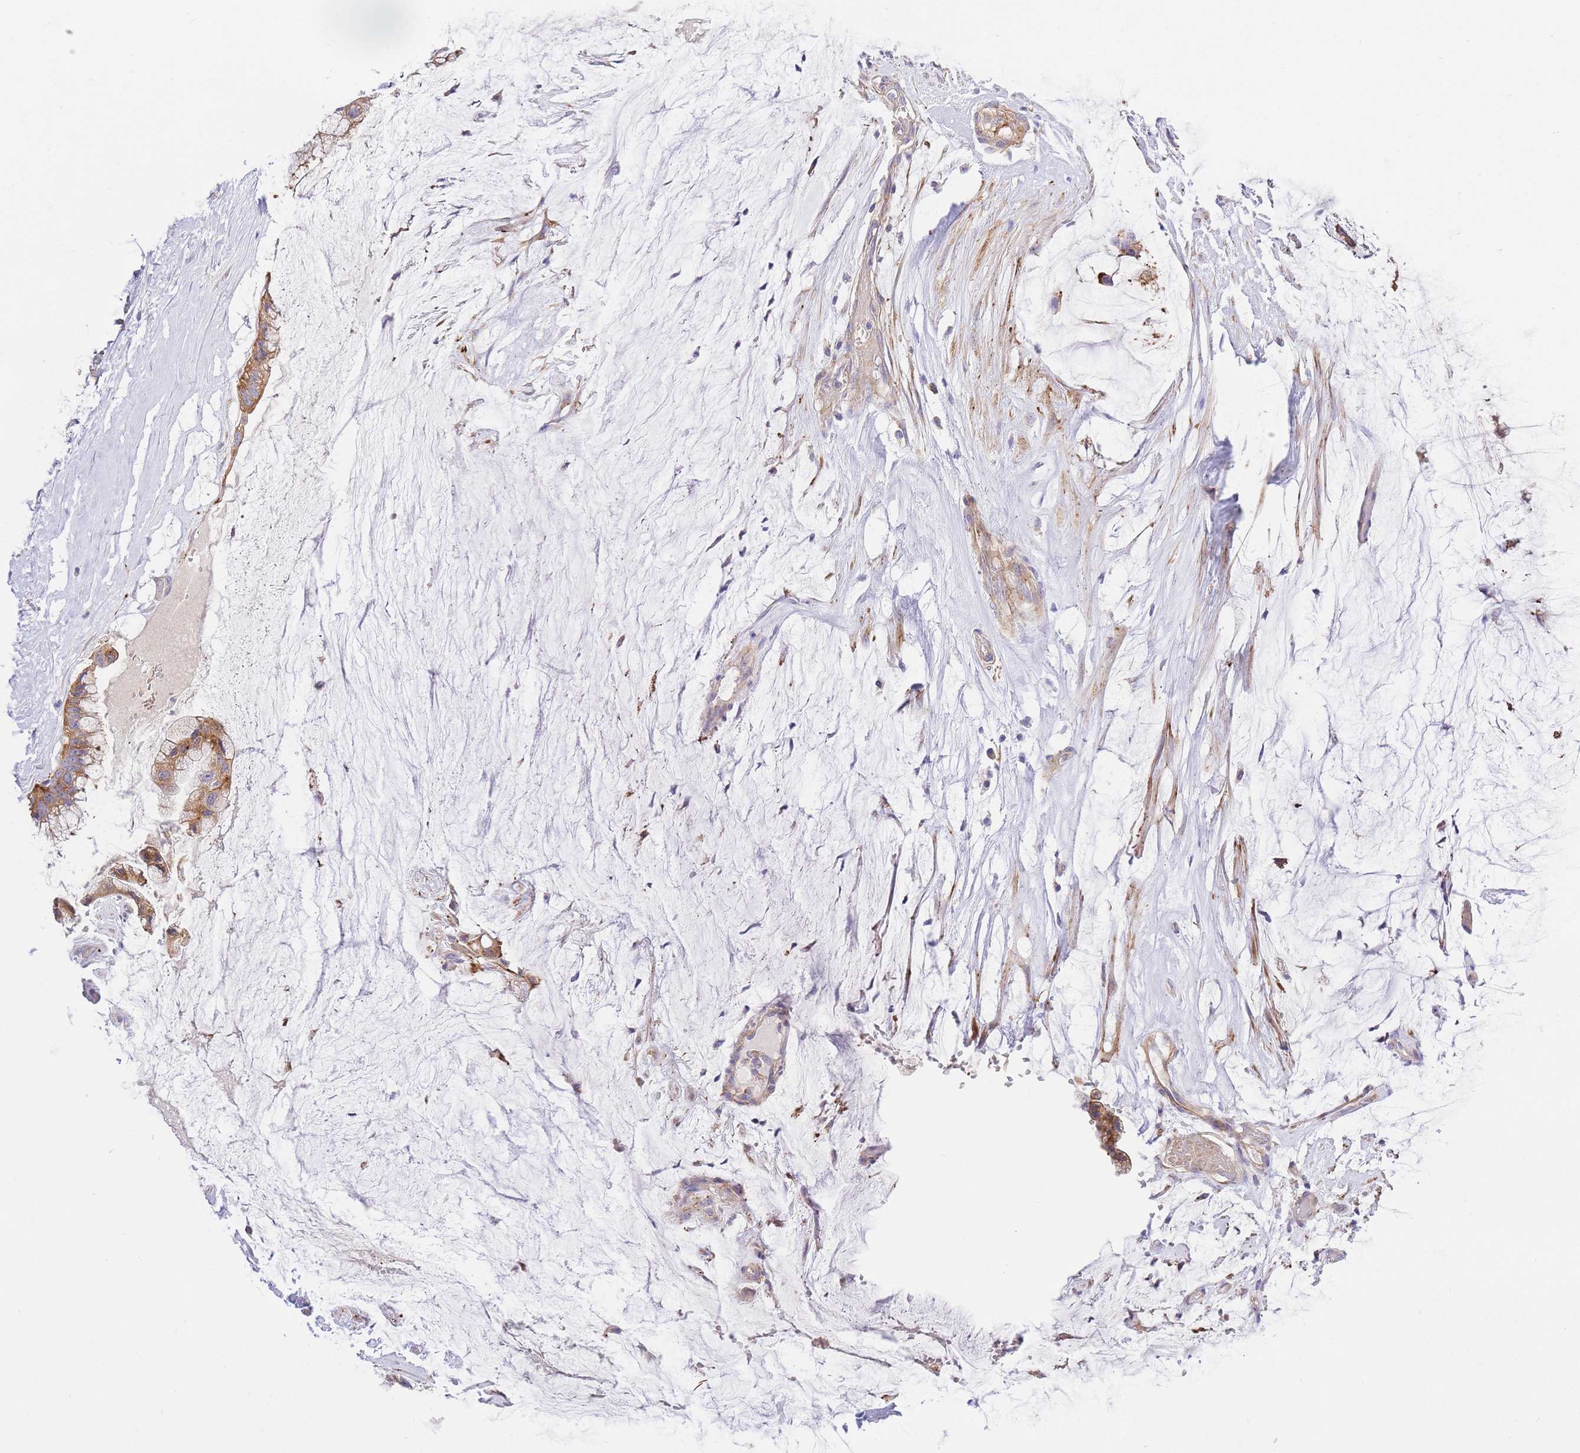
{"staining": {"intensity": "moderate", "quantity": ">75%", "location": "cytoplasmic/membranous"}, "tissue": "ovarian cancer", "cell_type": "Tumor cells", "image_type": "cancer", "snomed": [{"axis": "morphology", "description": "Cystadenocarcinoma, mucinous, NOS"}, {"axis": "topography", "description": "Ovary"}], "caption": "Ovarian mucinous cystadenocarcinoma stained with a brown dye displays moderate cytoplasmic/membranous positive expression in about >75% of tumor cells.", "gene": "INSYN2B", "patient": {"sex": "female", "age": 39}}